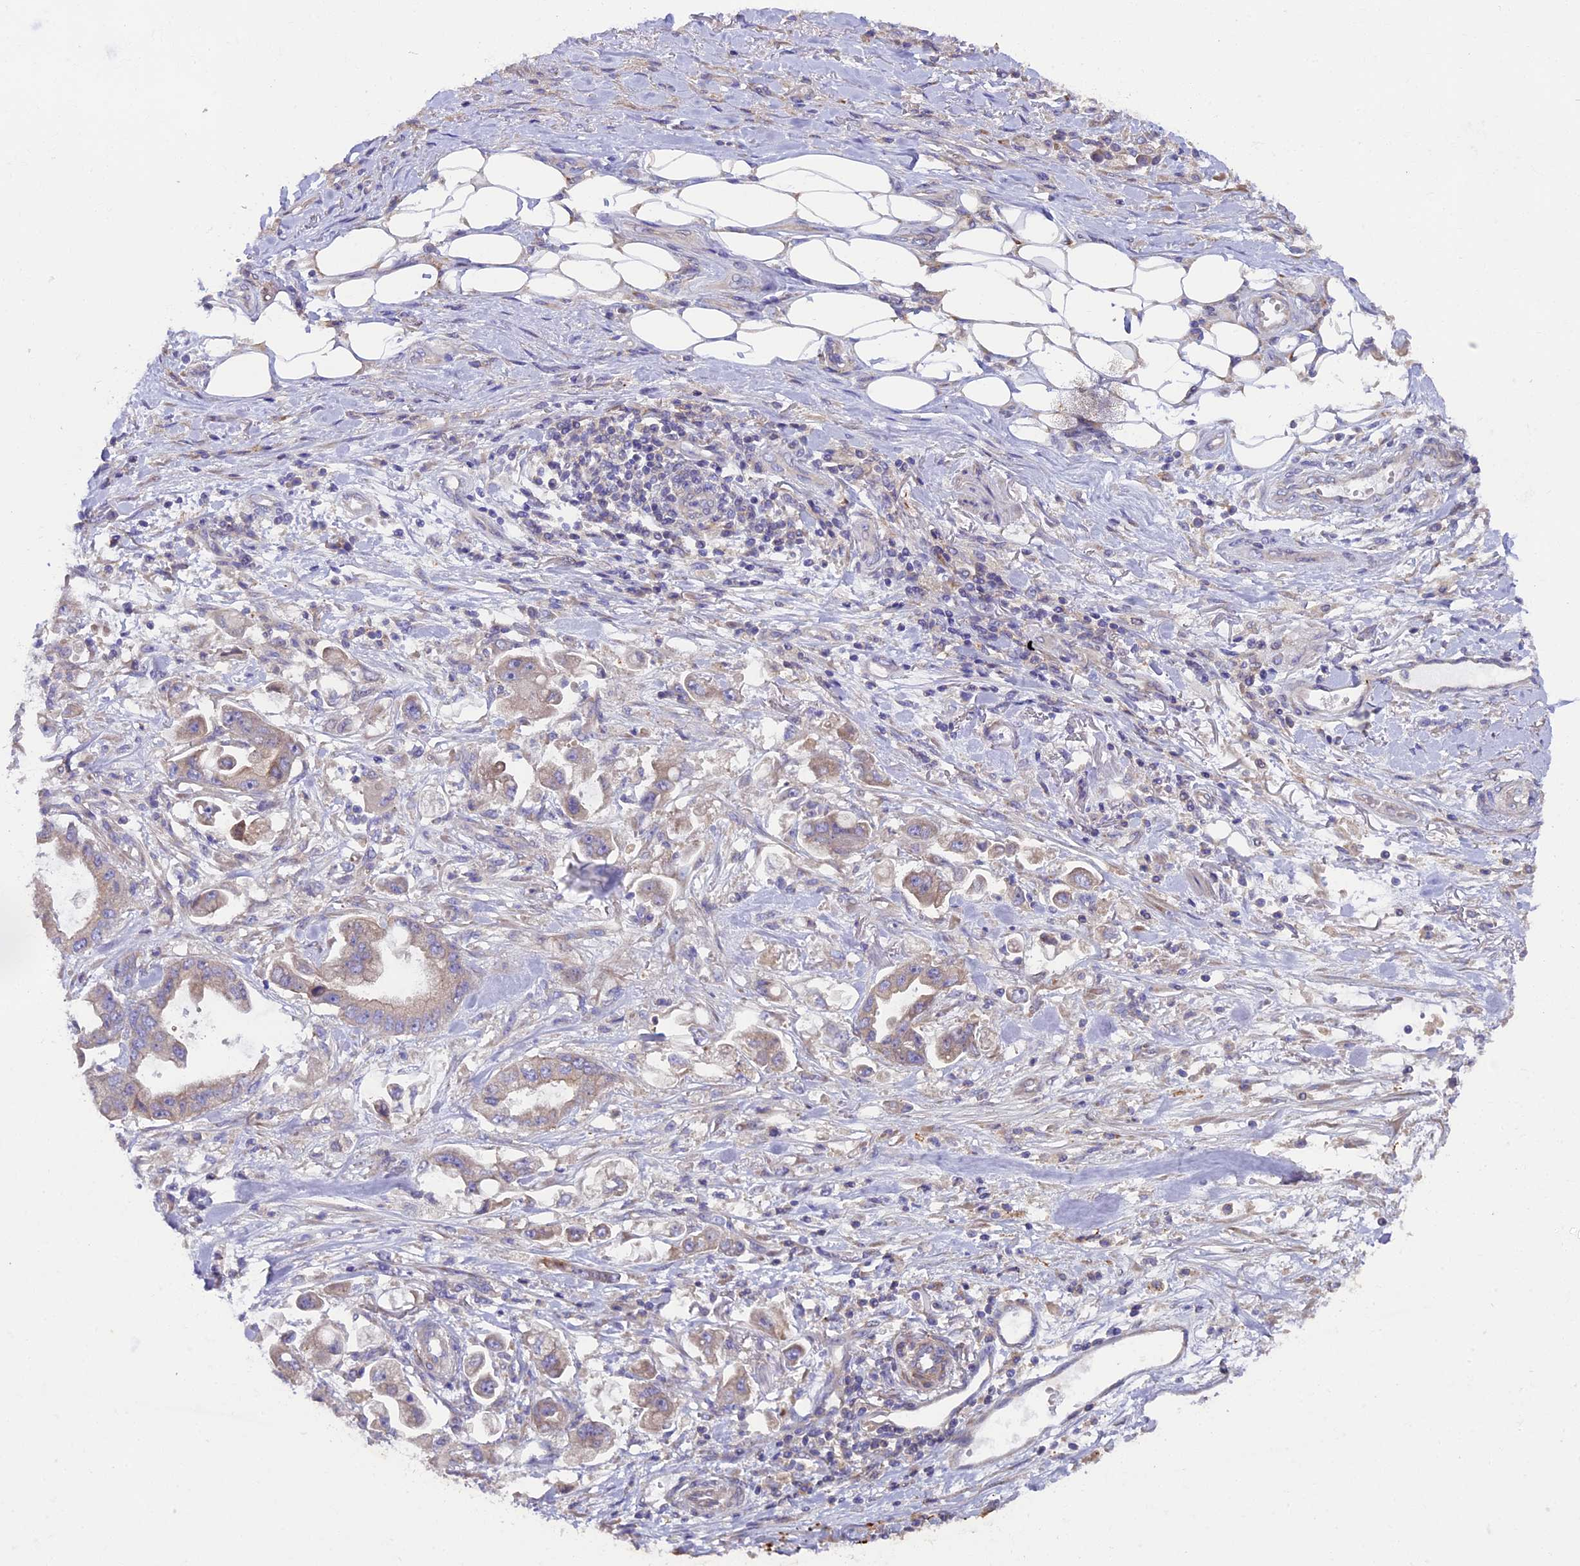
{"staining": {"intensity": "weak", "quantity": "<25%", "location": "cytoplasmic/membranous"}, "tissue": "stomach cancer", "cell_type": "Tumor cells", "image_type": "cancer", "snomed": [{"axis": "morphology", "description": "Adenocarcinoma, NOS"}, {"axis": "topography", "description": "Stomach"}], "caption": "DAB (3,3'-diaminobenzidine) immunohistochemical staining of human stomach adenocarcinoma displays no significant staining in tumor cells.", "gene": "PIGU", "patient": {"sex": "male", "age": 62}}